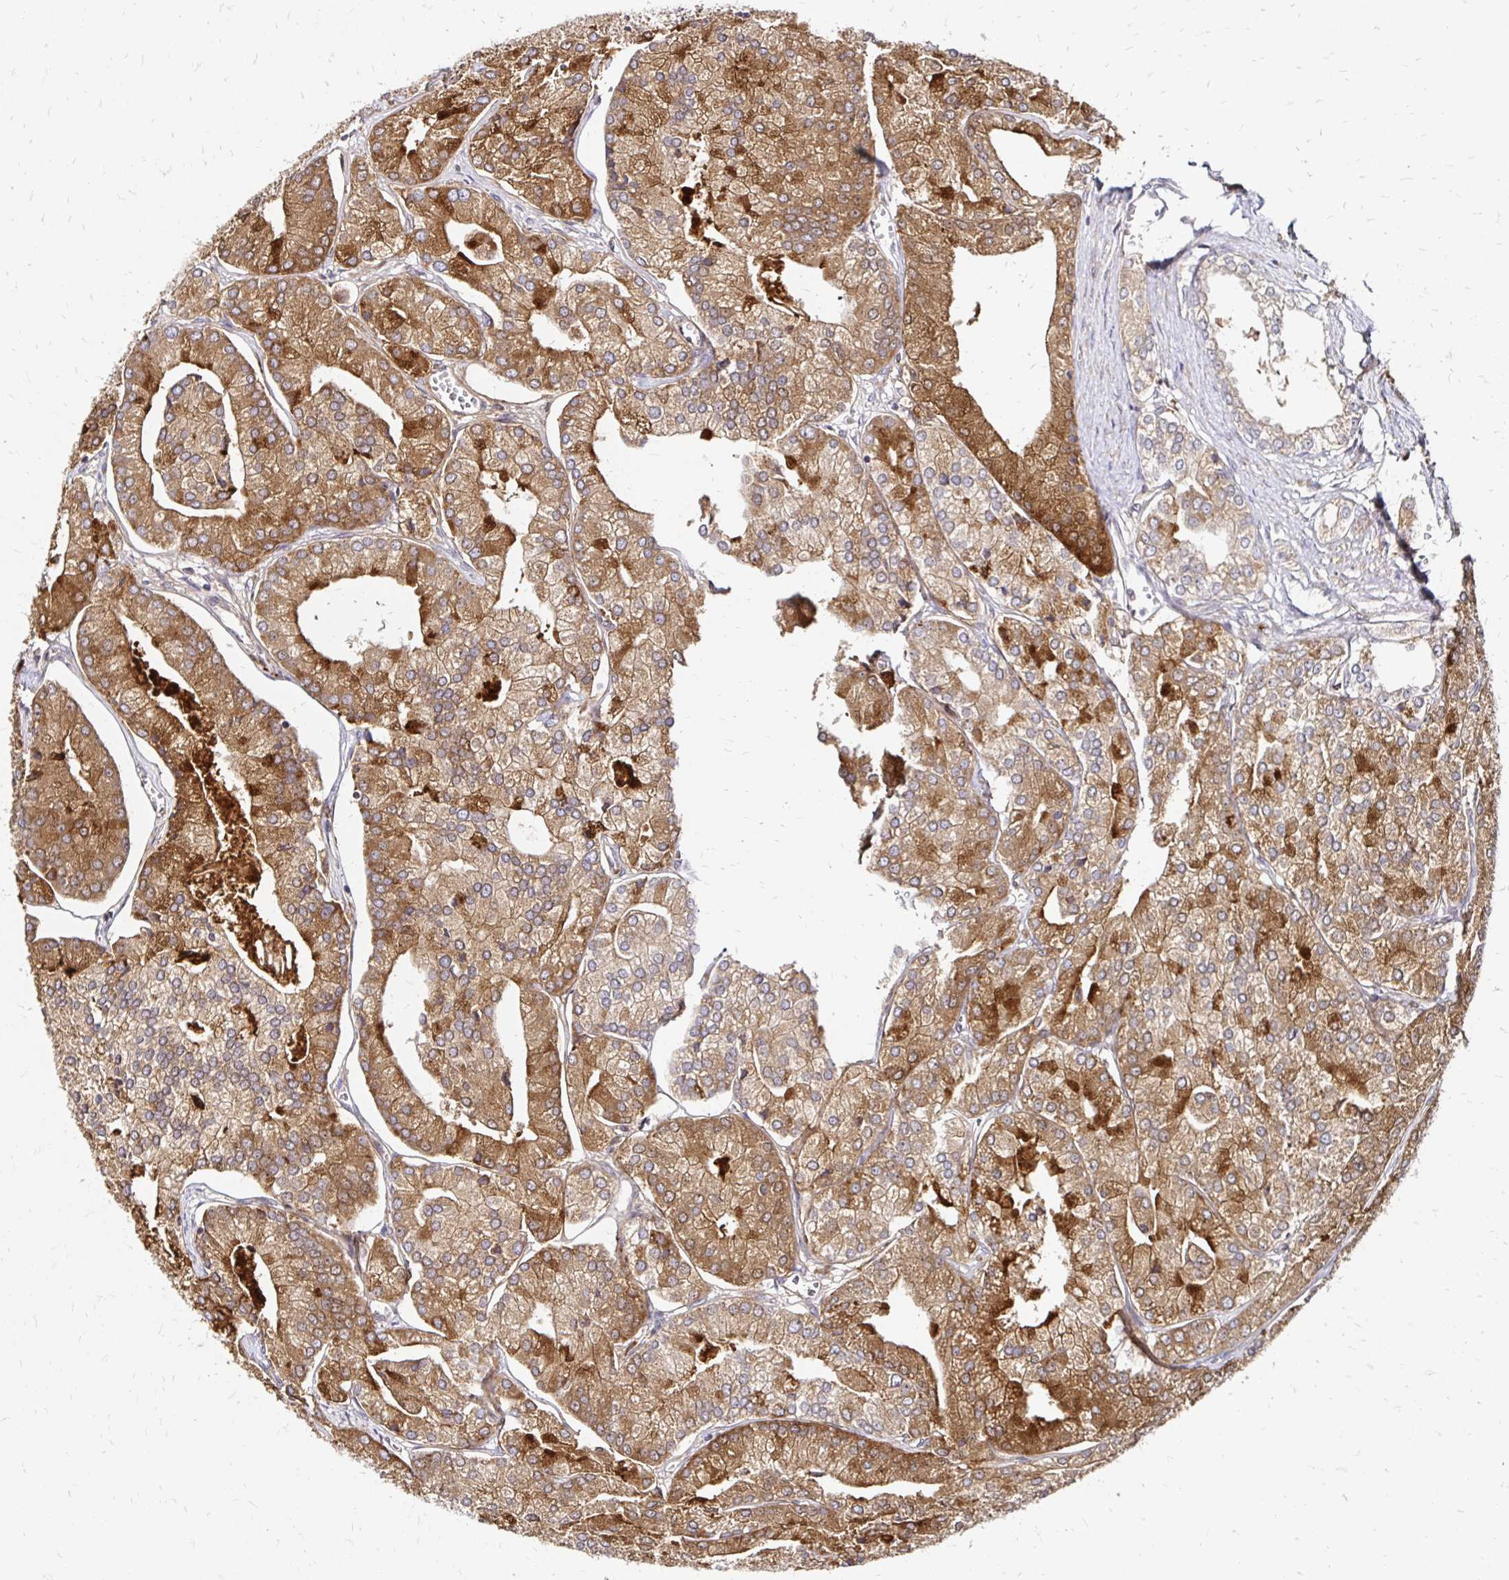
{"staining": {"intensity": "strong", "quantity": ">75%", "location": "cytoplasmic/membranous"}, "tissue": "prostate cancer", "cell_type": "Tumor cells", "image_type": "cancer", "snomed": [{"axis": "morphology", "description": "Adenocarcinoma, High grade"}, {"axis": "topography", "description": "Prostate"}], "caption": "Human prostate high-grade adenocarcinoma stained with a protein marker exhibits strong staining in tumor cells.", "gene": "ZW10", "patient": {"sex": "male", "age": 61}}